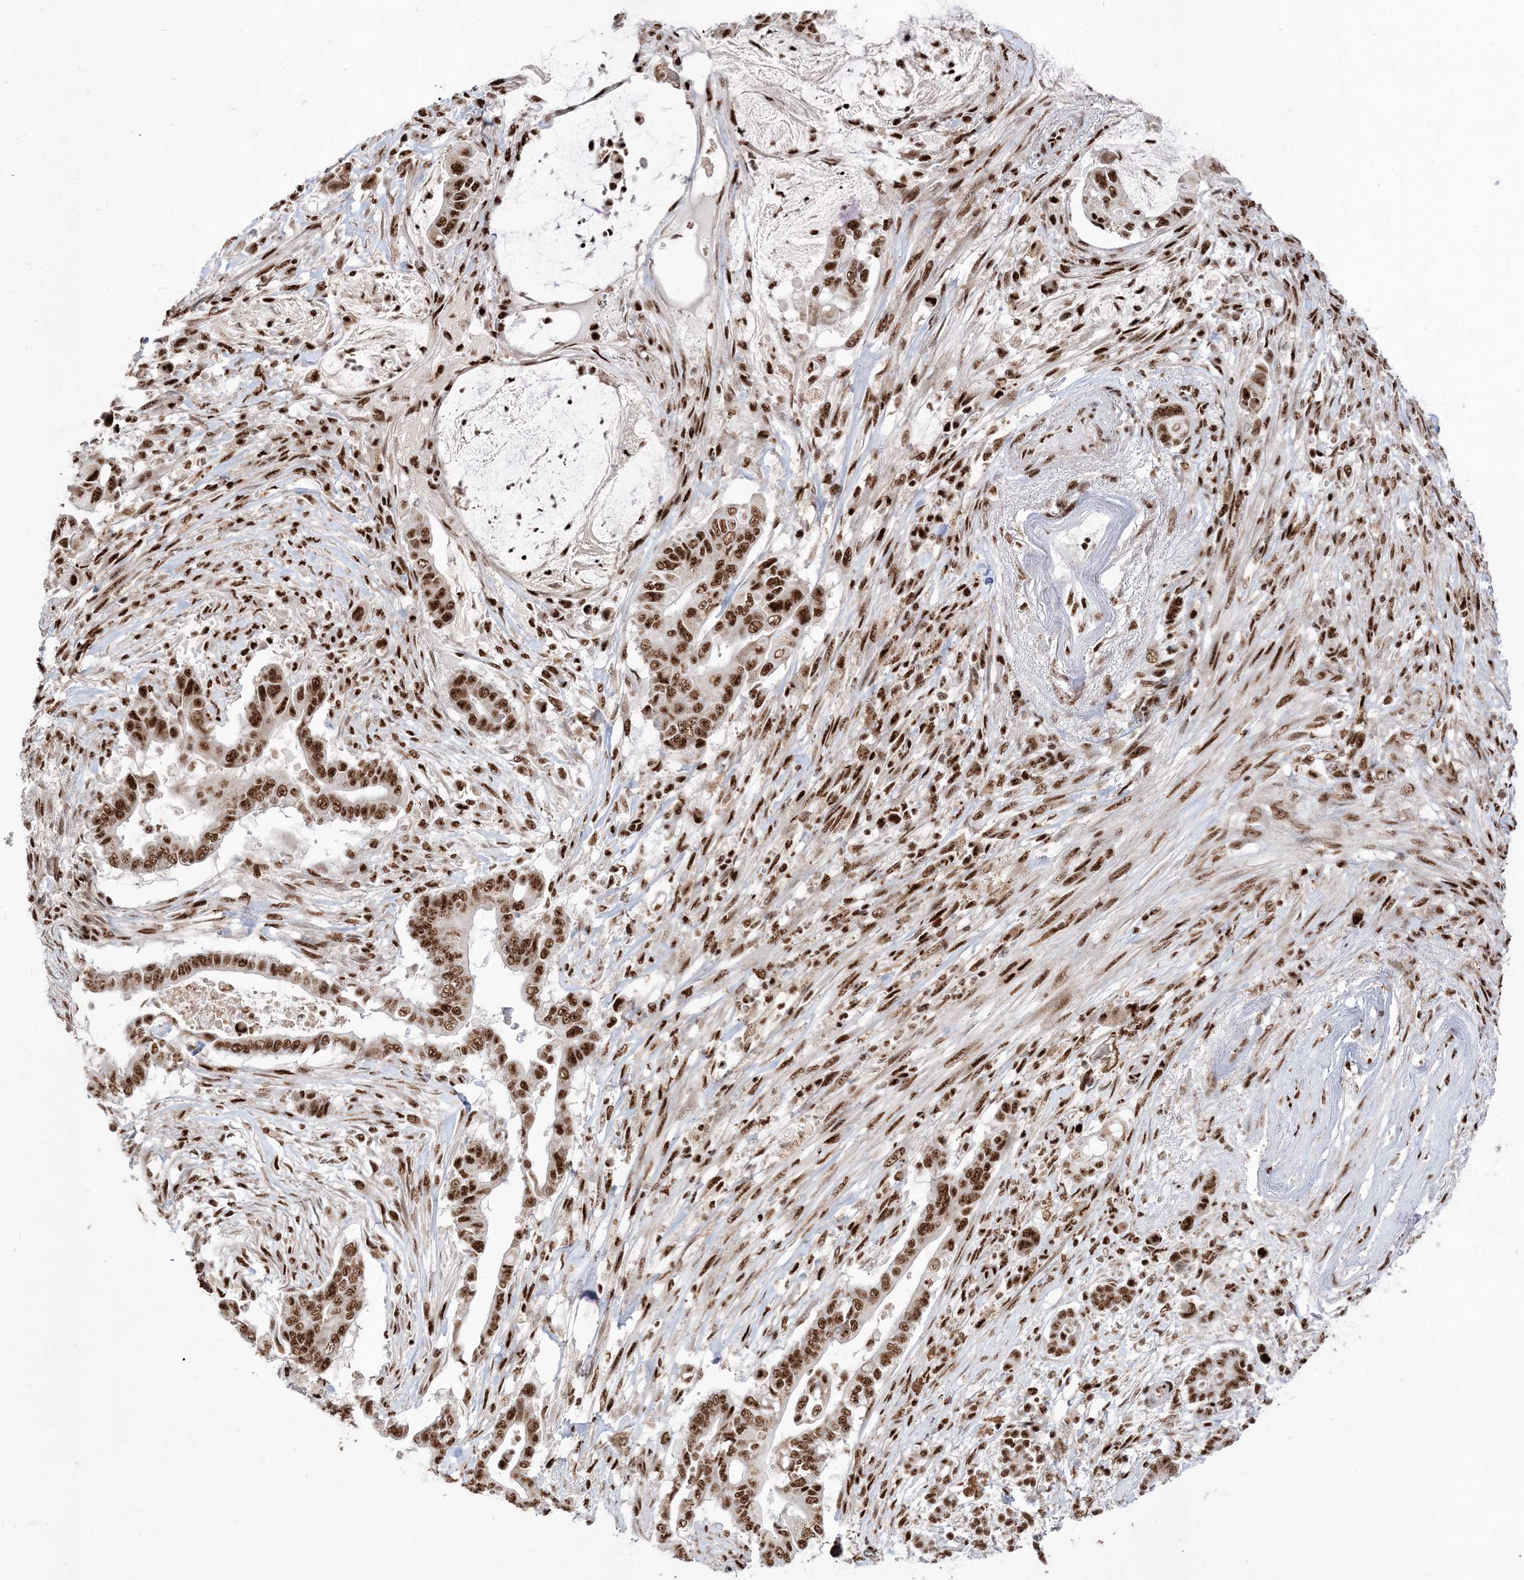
{"staining": {"intensity": "strong", "quantity": ">75%", "location": "nuclear"}, "tissue": "pancreatic cancer", "cell_type": "Tumor cells", "image_type": "cancer", "snomed": [{"axis": "morphology", "description": "Adenocarcinoma, NOS"}, {"axis": "topography", "description": "Pancreas"}], "caption": "Approximately >75% of tumor cells in pancreatic cancer (adenocarcinoma) demonstrate strong nuclear protein positivity as visualized by brown immunohistochemical staining.", "gene": "RBM17", "patient": {"sex": "male", "age": 68}}